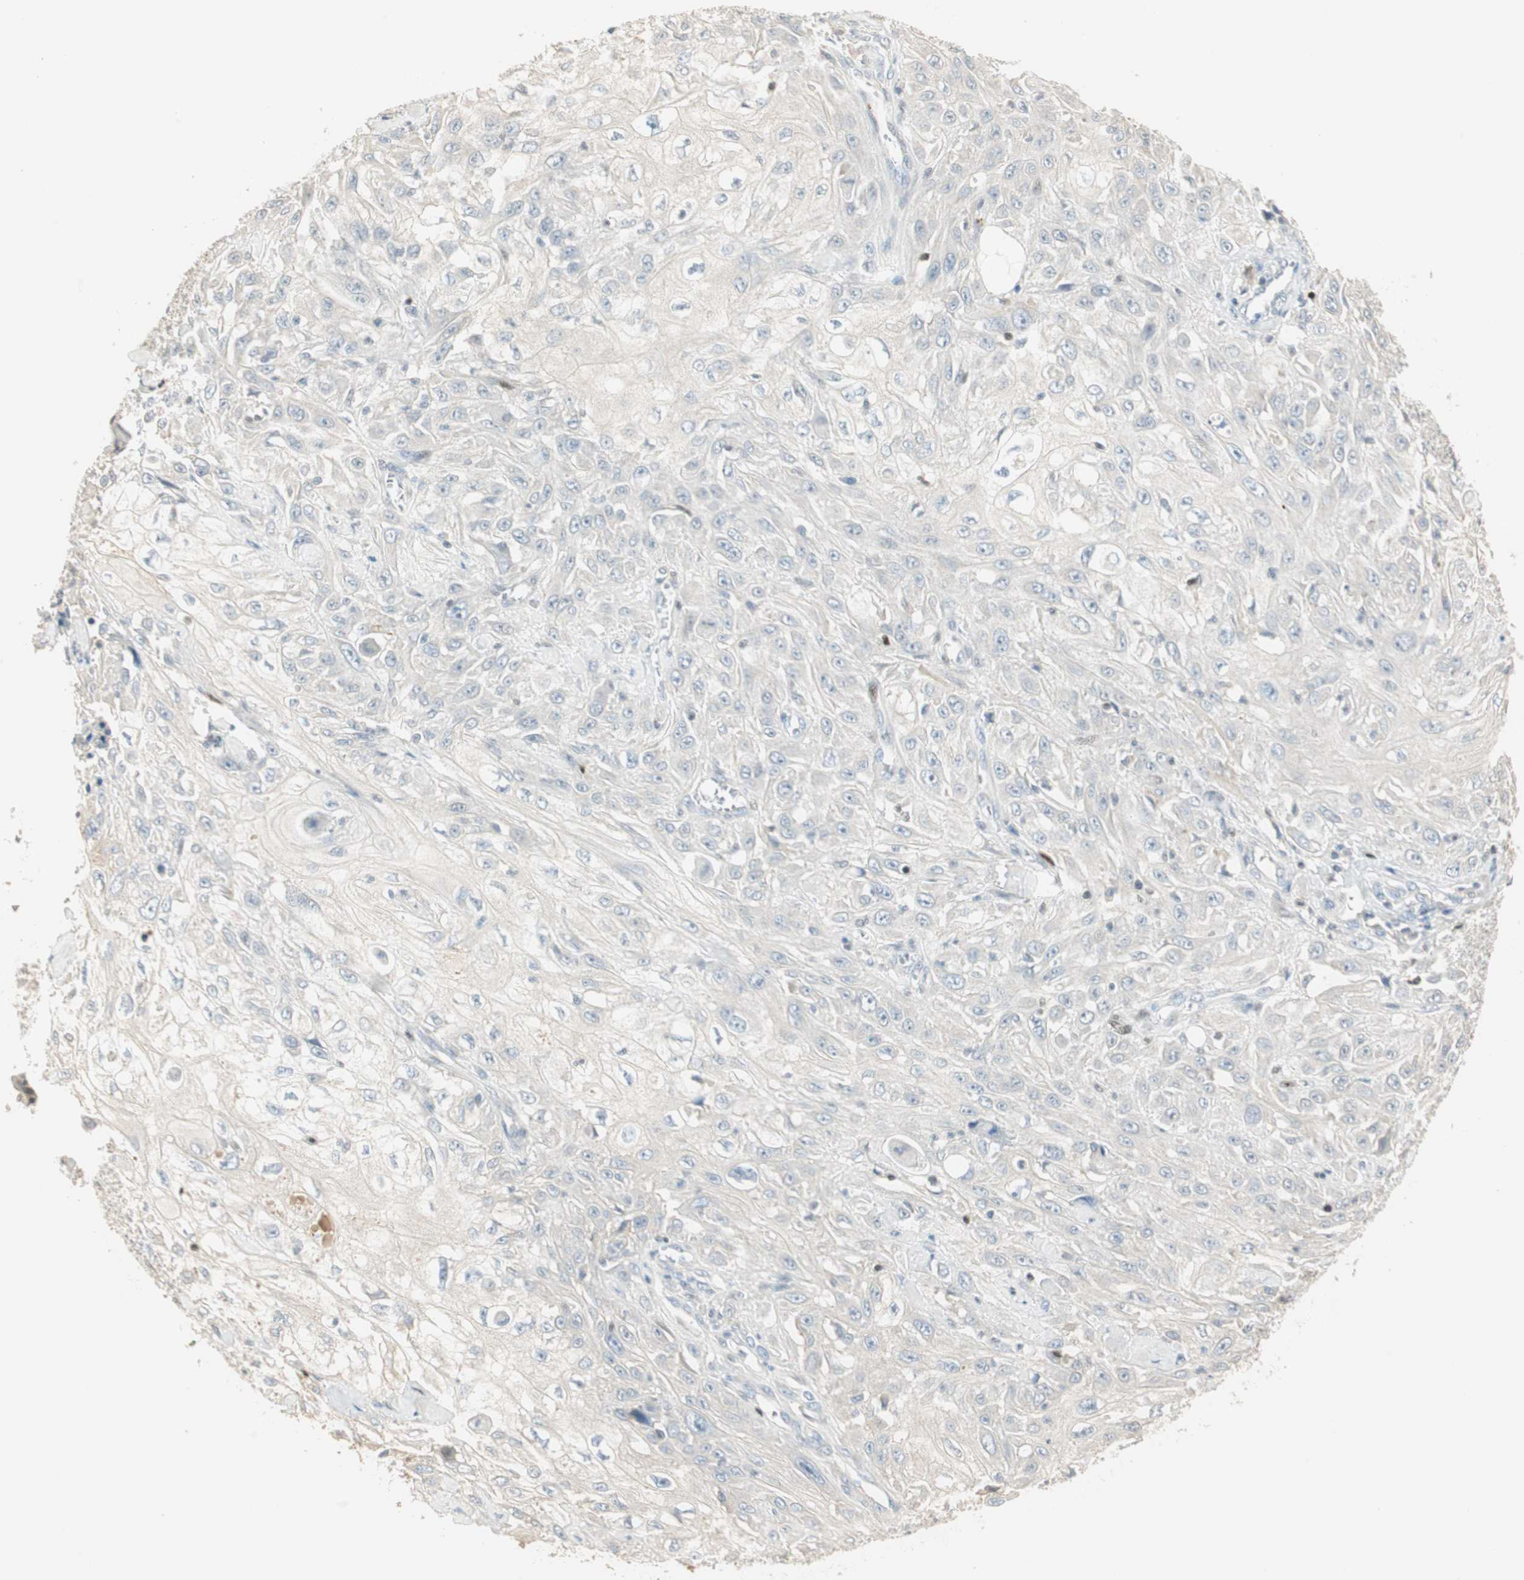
{"staining": {"intensity": "negative", "quantity": "none", "location": "none"}, "tissue": "skin cancer", "cell_type": "Tumor cells", "image_type": "cancer", "snomed": [{"axis": "morphology", "description": "Squamous cell carcinoma, NOS"}, {"axis": "morphology", "description": "Squamous cell carcinoma, metastatic, NOS"}, {"axis": "topography", "description": "Skin"}, {"axis": "topography", "description": "Lymph node"}], "caption": "This photomicrograph is of skin metastatic squamous cell carcinoma stained with immunohistochemistry to label a protein in brown with the nuclei are counter-stained blue. There is no staining in tumor cells.", "gene": "RUNX2", "patient": {"sex": "male", "age": 75}}